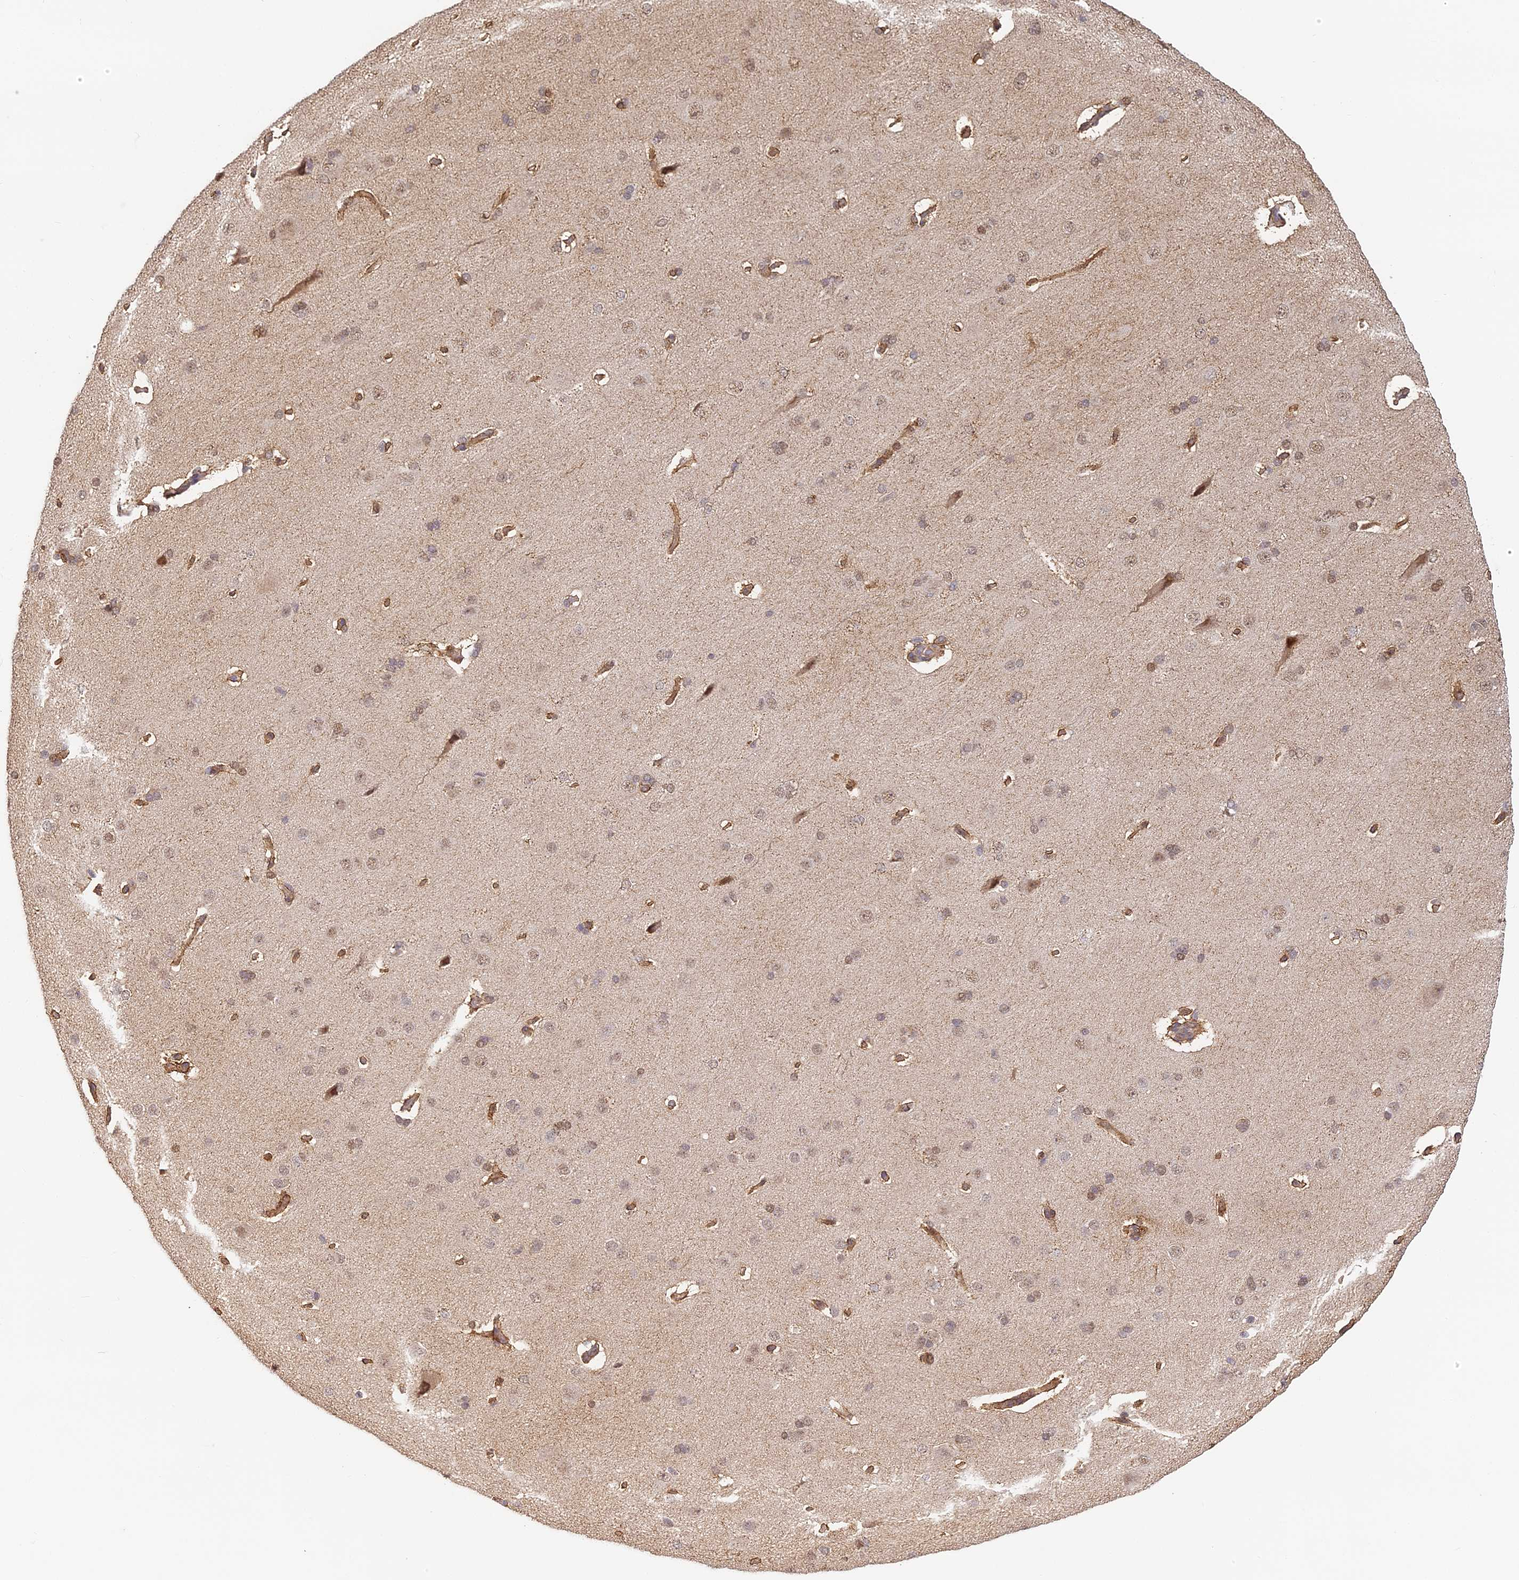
{"staining": {"intensity": "moderate", "quantity": "25%-75%", "location": "cytoplasmic/membranous"}, "tissue": "cerebral cortex", "cell_type": "Endothelial cells", "image_type": "normal", "snomed": [{"axis": "morphology", "description": "Normal tissue, NOS"}, {"axis": "topography", "description": "Cerebral cortex"}], "caption": "The histopathology image reveals staining of normal cerebral cortex, revealing moderate cytoplasmic/membranous protein staining (brown color) within endothelial cells.", "gene": "ENSG00000268870", "patient": {"sex": "male", "age": 62}}